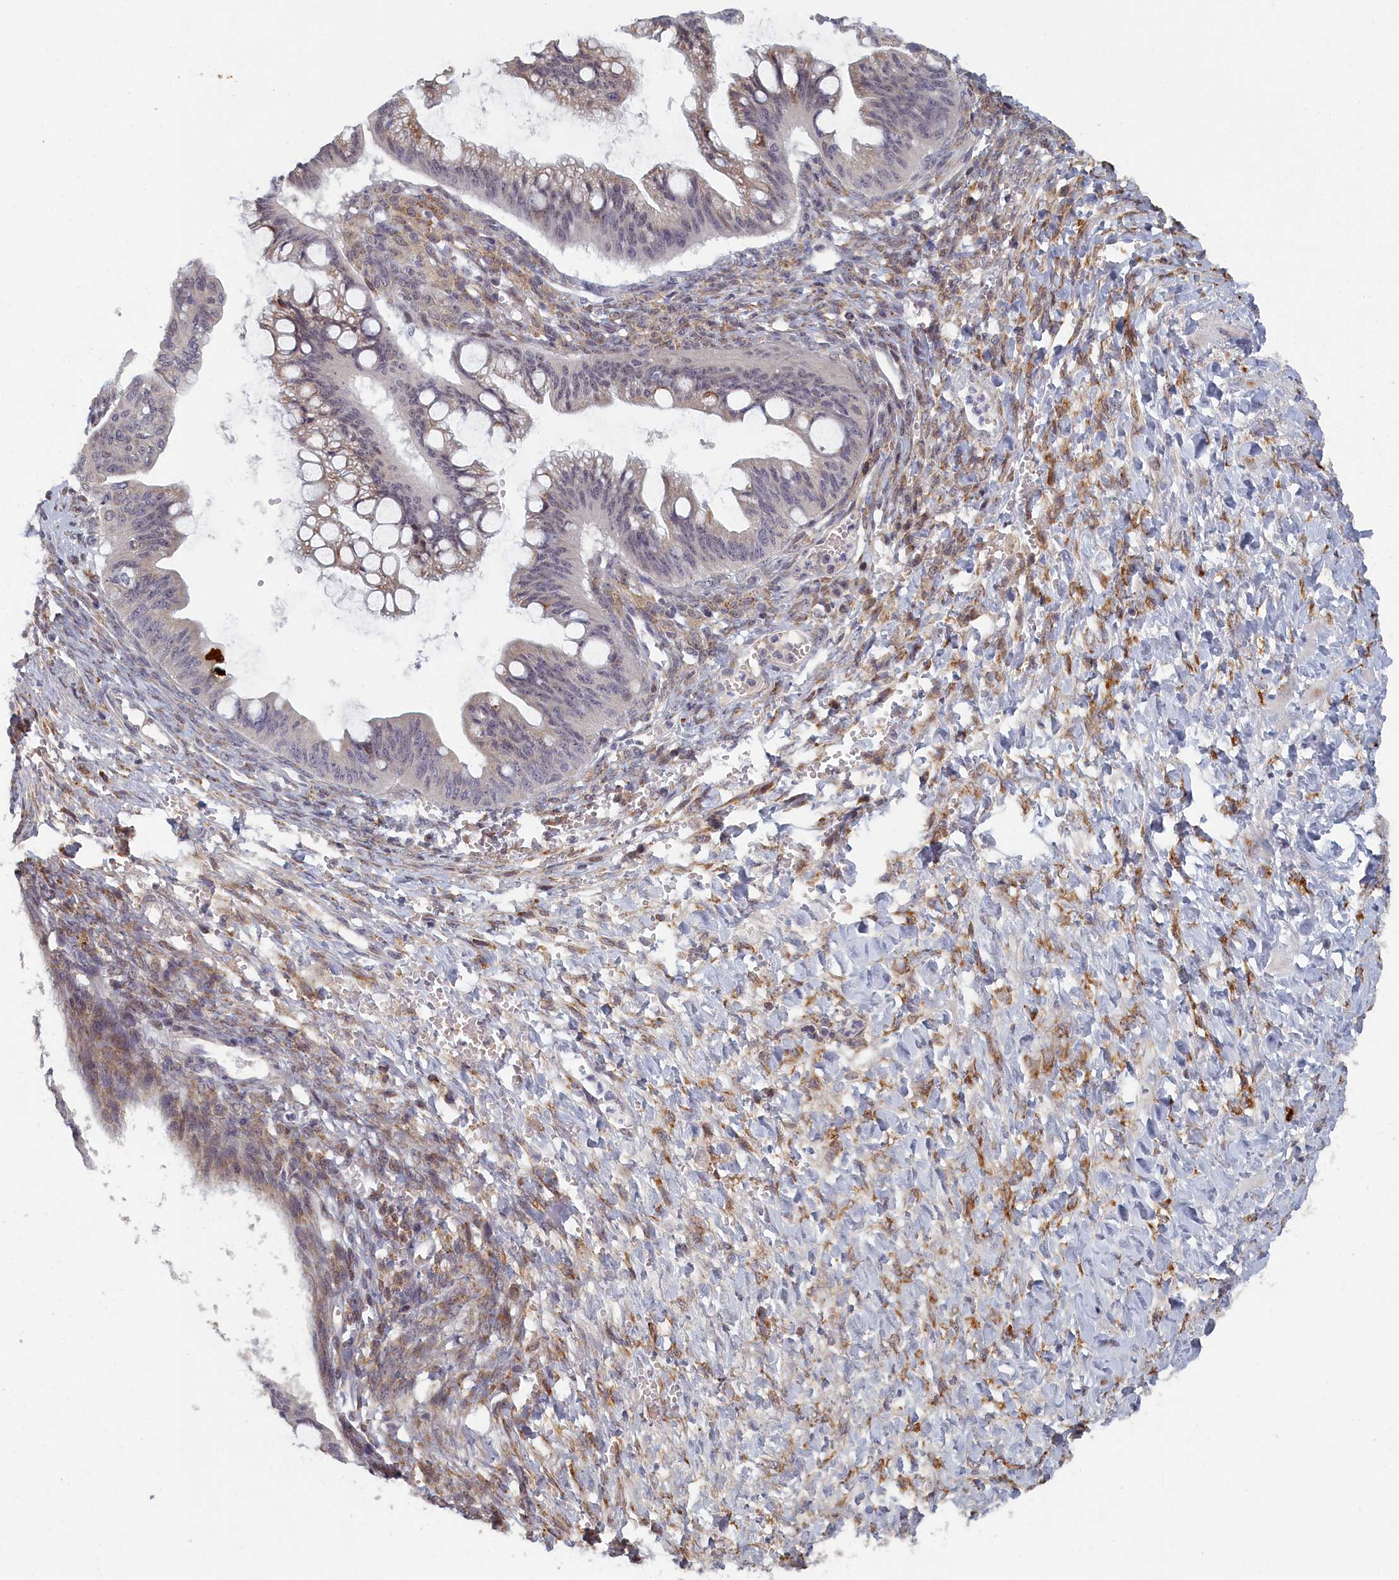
{"staining": {"intensity": "weak", "quantity": "<25%", "location": "cytoplasmic/membranous"}, "tissue": "ovarian cancer", "cell_type": "Tumor cells", "image_type": "cancer", "snomed": [{"axis": "morphology", "description": "Cystadenocarcinoma, mucinous, NOS"}, {"axis": "topography", "description": "Ovary"}], "caption": "An IHC image of ovarian mucinous cystadenocarcinoma is shown. There is no staining in tumor cells of ovarian mucinous cystadenocarcinoma. (Stains: DAB IHC with hematoxylin counter stain, Microscopy: brightfield microscopy at high magnification).", "gene": "DNAJC17", "patient": {"sex": "female", "age": 73}}